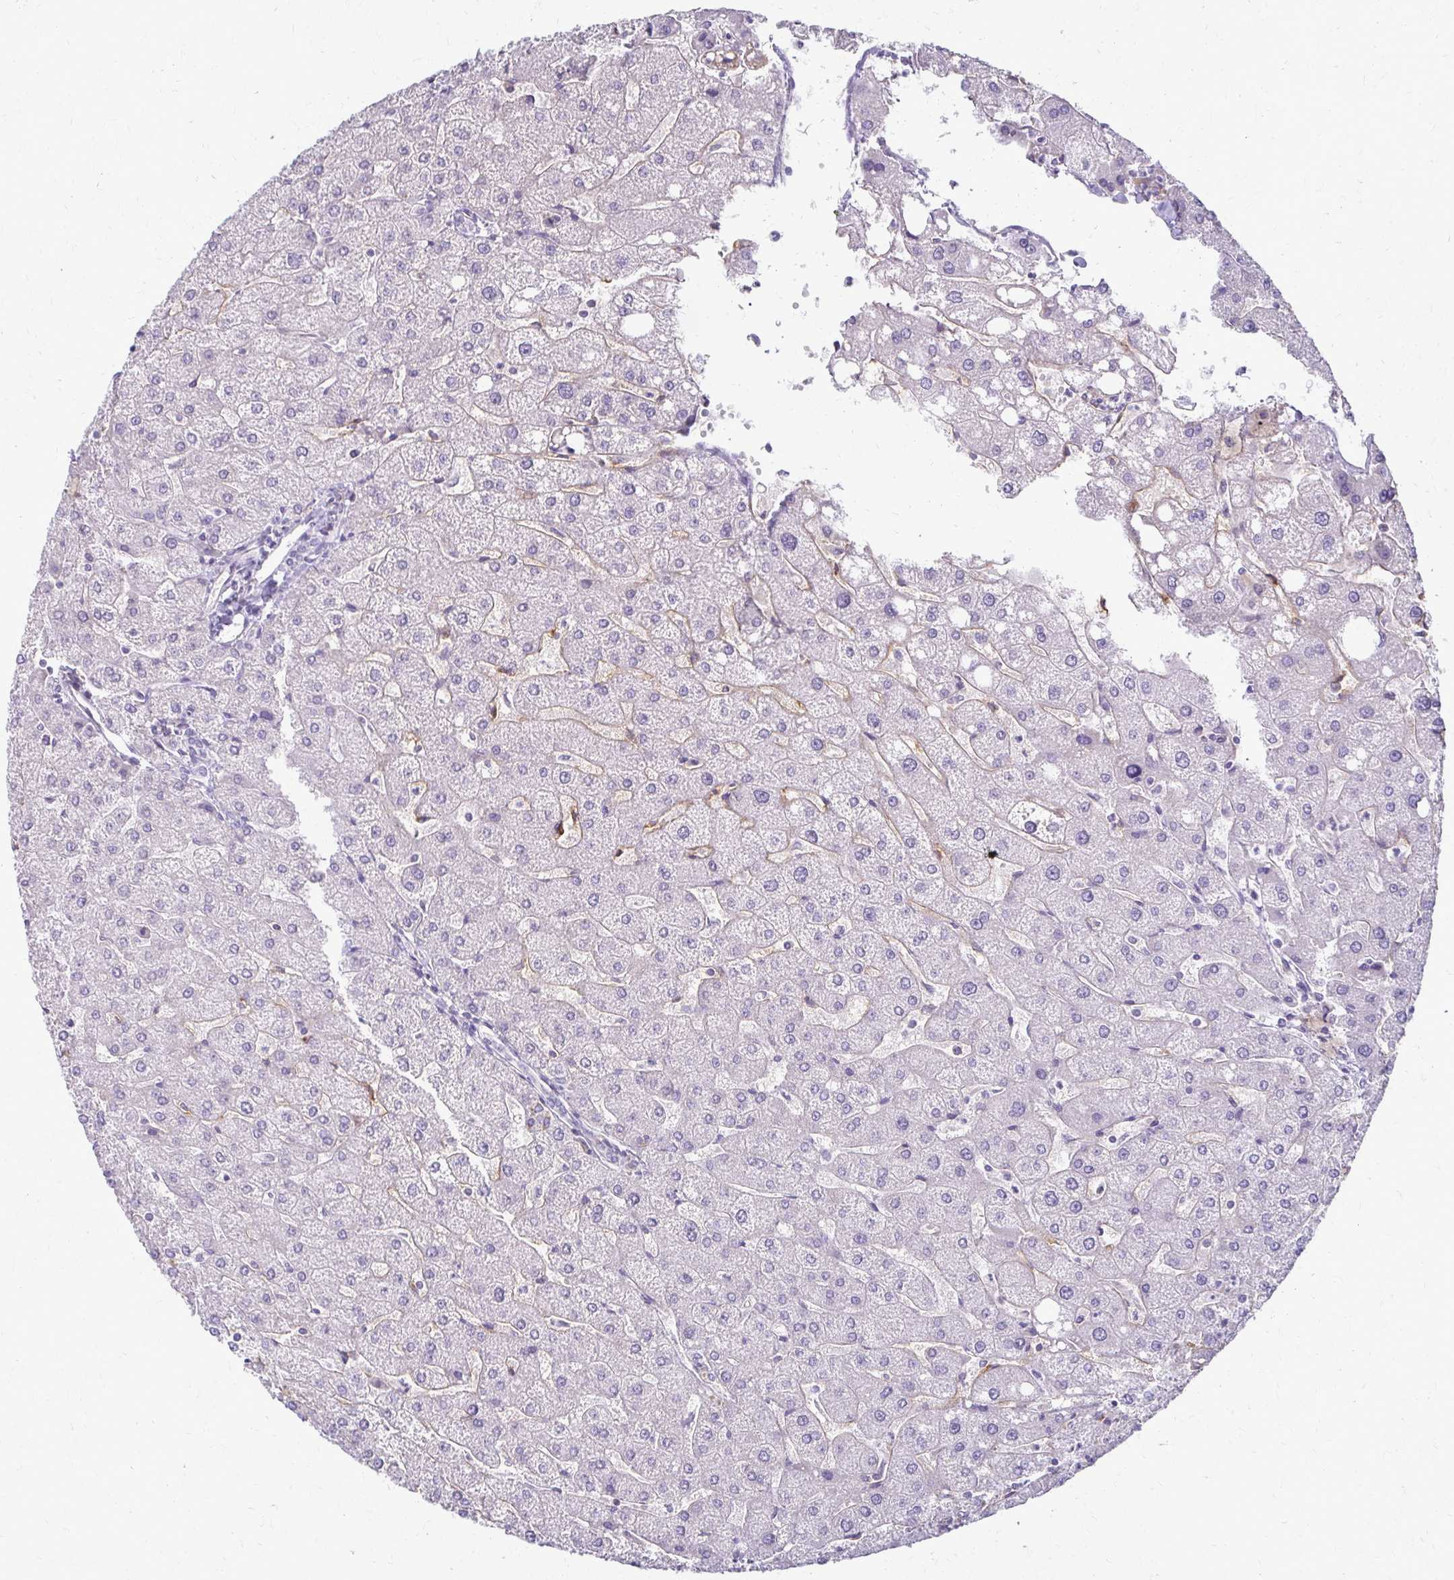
{"staining": {"intensity": "negative", "quantity": "none", "location": "none"}, "tissue": "liver", "cell_type": "Cholangiocytes", "image_type": "normal", "snomed": [{"axis": "morphology", "description": "Normal tissue, NOS"}, {"axis": "topography", "description": "Liver"}], "caption": "Immunohistochemistry (IHC) of benign human liver shows no expression in cholangiocytes.", "gene": "FCGR2A", "patient": {"sex": "male", "age": 67}}